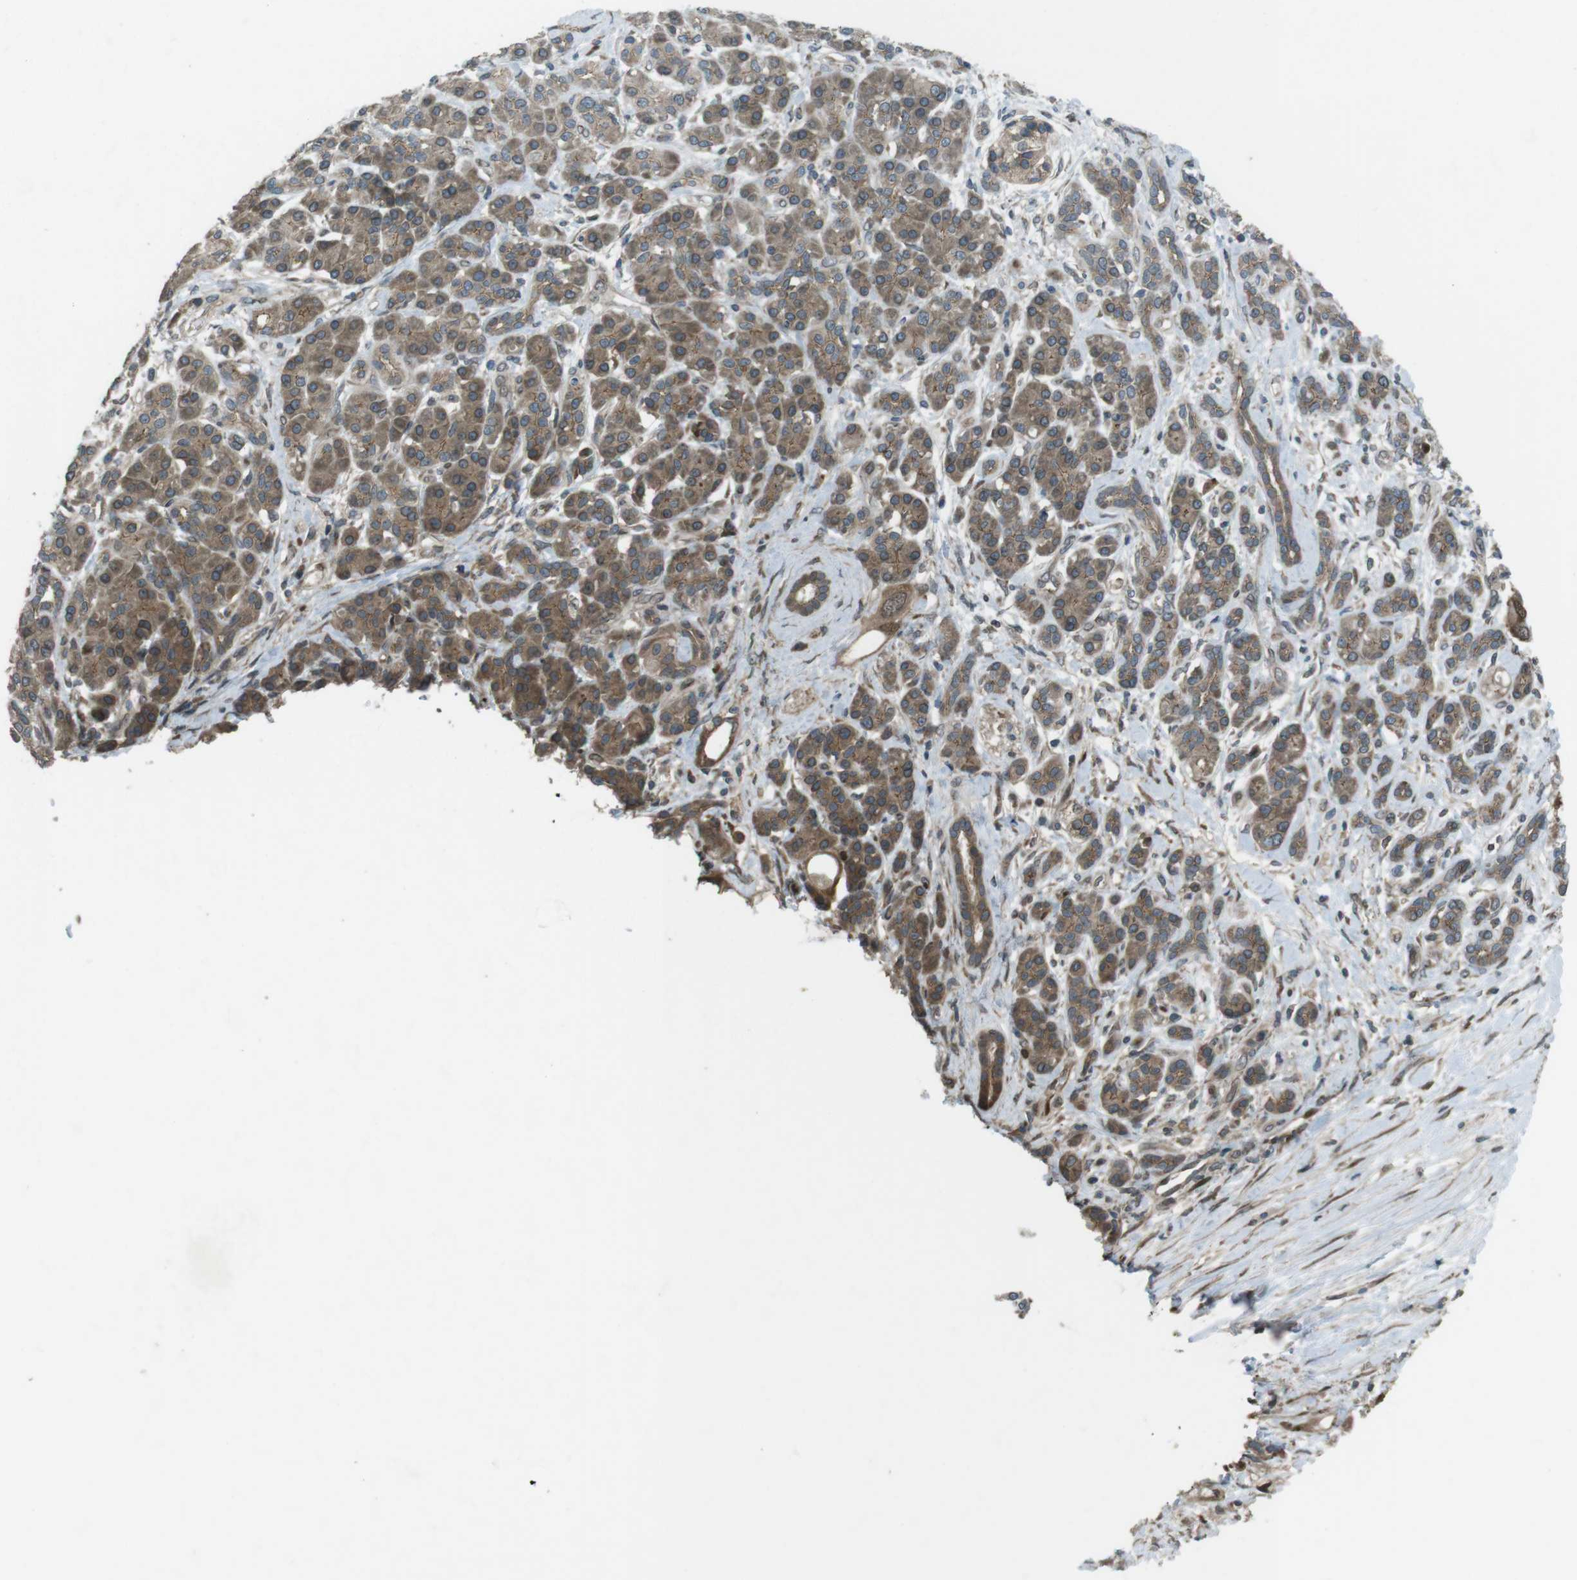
{"staining": {"intensity": "moderate", "quantity": ">75%", "location": "cytoplasmic/membranous"}, "tissue": "pancreatic cancer", "cell_type": "Tumor cells", "image_type": "cancer", "snomed": [{"axis": "morphology", "description": "Adenocarcinoma, NOS"}, {"axis": "topography", "description": "Pancreas"}], "caption": "Human pancreatic cancer stained for a protein (brown) exhibits moderate cytoplasmic/membranous positive staining in approximately >75% of tumor cells.", "gene": "ZNF330", "patient": {"sex": "female", "age": 56}}